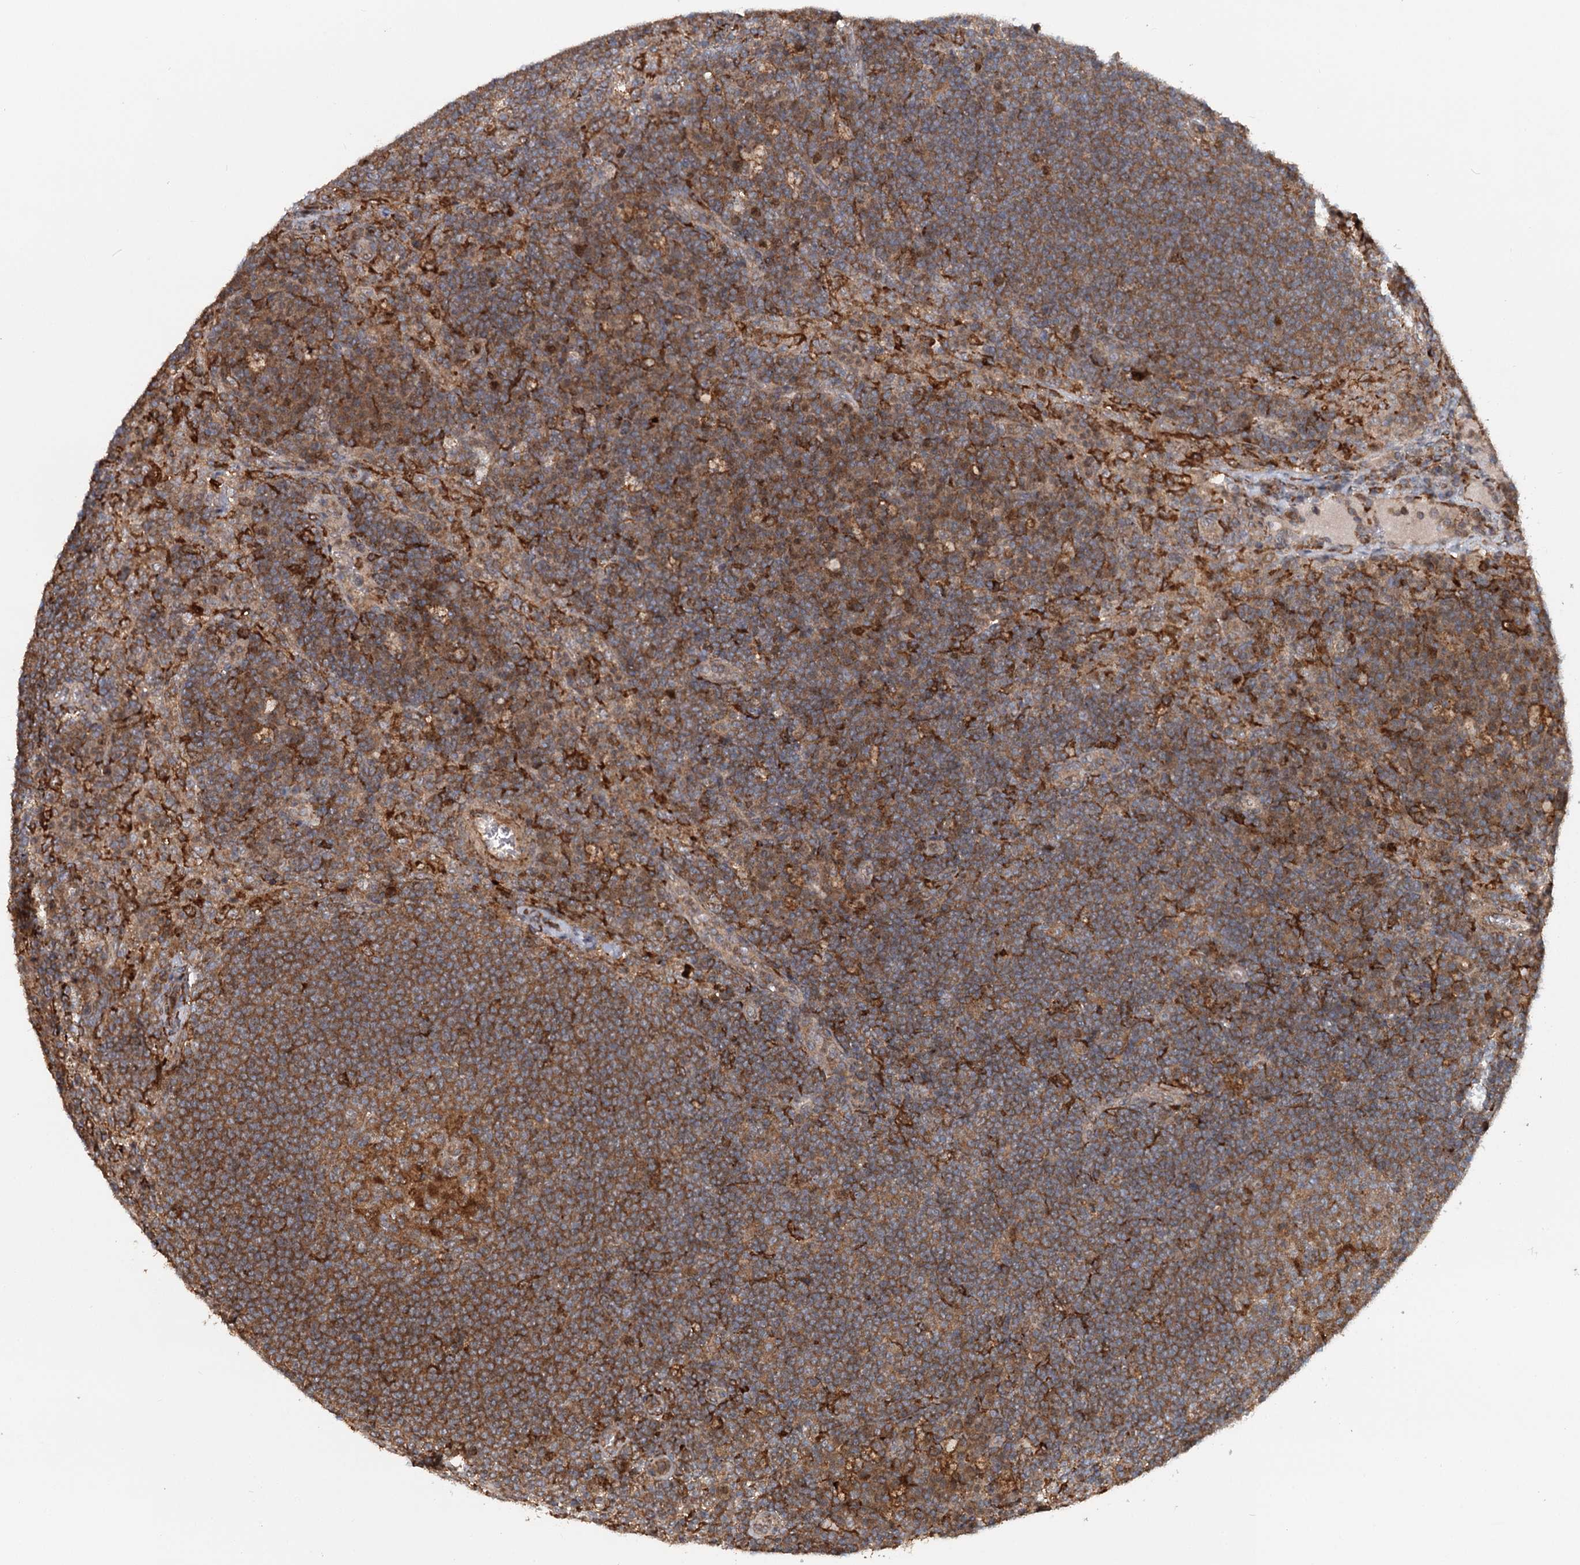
{"staining": {"intensity": "strong", "quantity": ">75%", "location": "cytoplasmic/membranous"}, "tissue": "lymph node", "cell_type": "Germinal center cells", "image_type": "normal", "snomed": [{"axis": "morphology", "description": "Normal tissue, NOS"}, {"axis": "topography", "description": "Lymph node"}], "caption": "Strong cytoplasmic/membranous staining for a protein is identified in about >75% of germinal center cells of normal lymph node using immunohistochemistry (IHC).", "gene": "RNF111", "patient": {"sex": "female", "age": 70}}